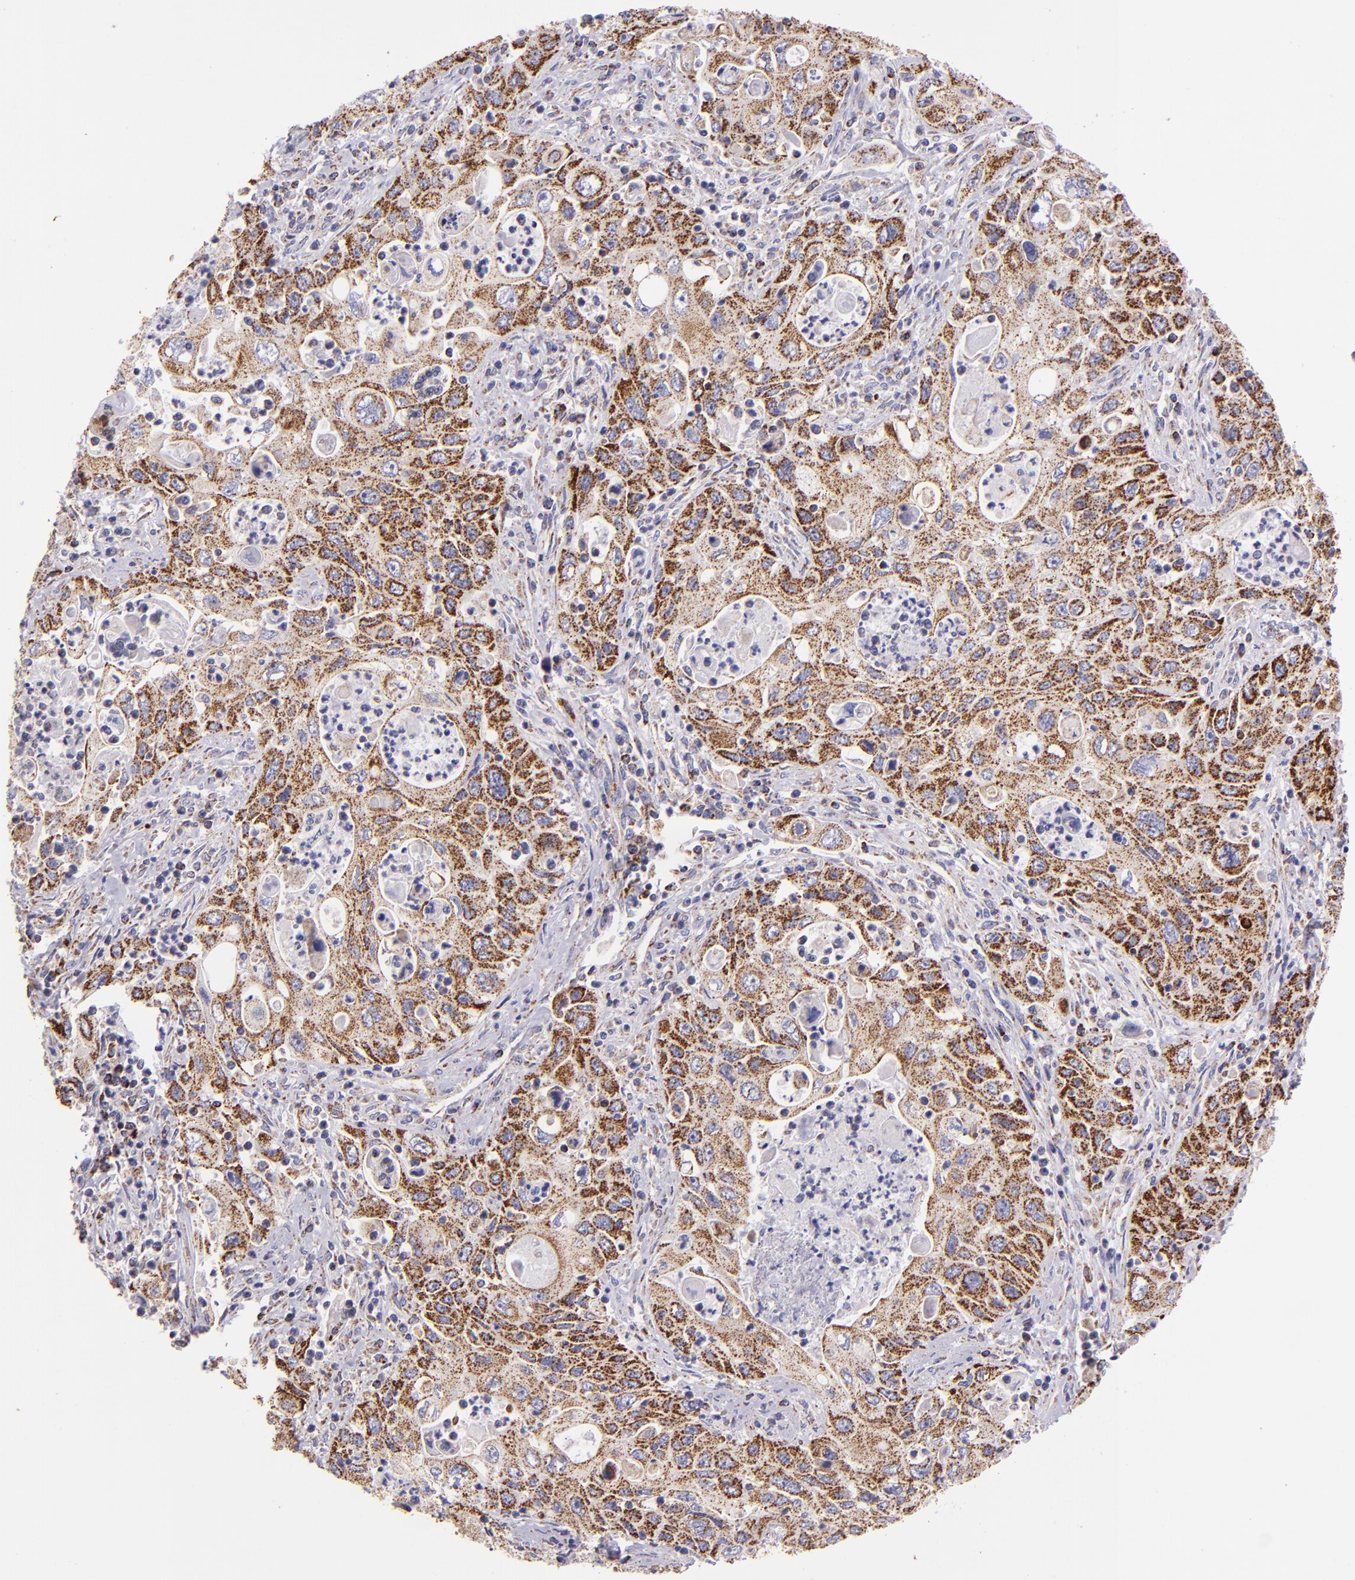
{"staining": {"intensity": "moderate", "quantity": ">75%", "location": "cytoplasmic/membranous"}, "tissue": "pancreatic cancer", "cell_type": "Tumor cells", "image_type": "cancer", "snomed": [{"axis": "morphology", "description": "Adenocarcinoma, NOS"}, {"axis": "topography", "description": "Pancreas"}], "caption": "This histopathology image displays immunohistochemistry (IHC) staining of adenocarcinoma (pancreatic), with medium moderate cytoplasmic/membranous positivity in approximately >75% of tumor cells.", "gene": "HSPD1", "patient": {"sex": "male", "age": 70}}